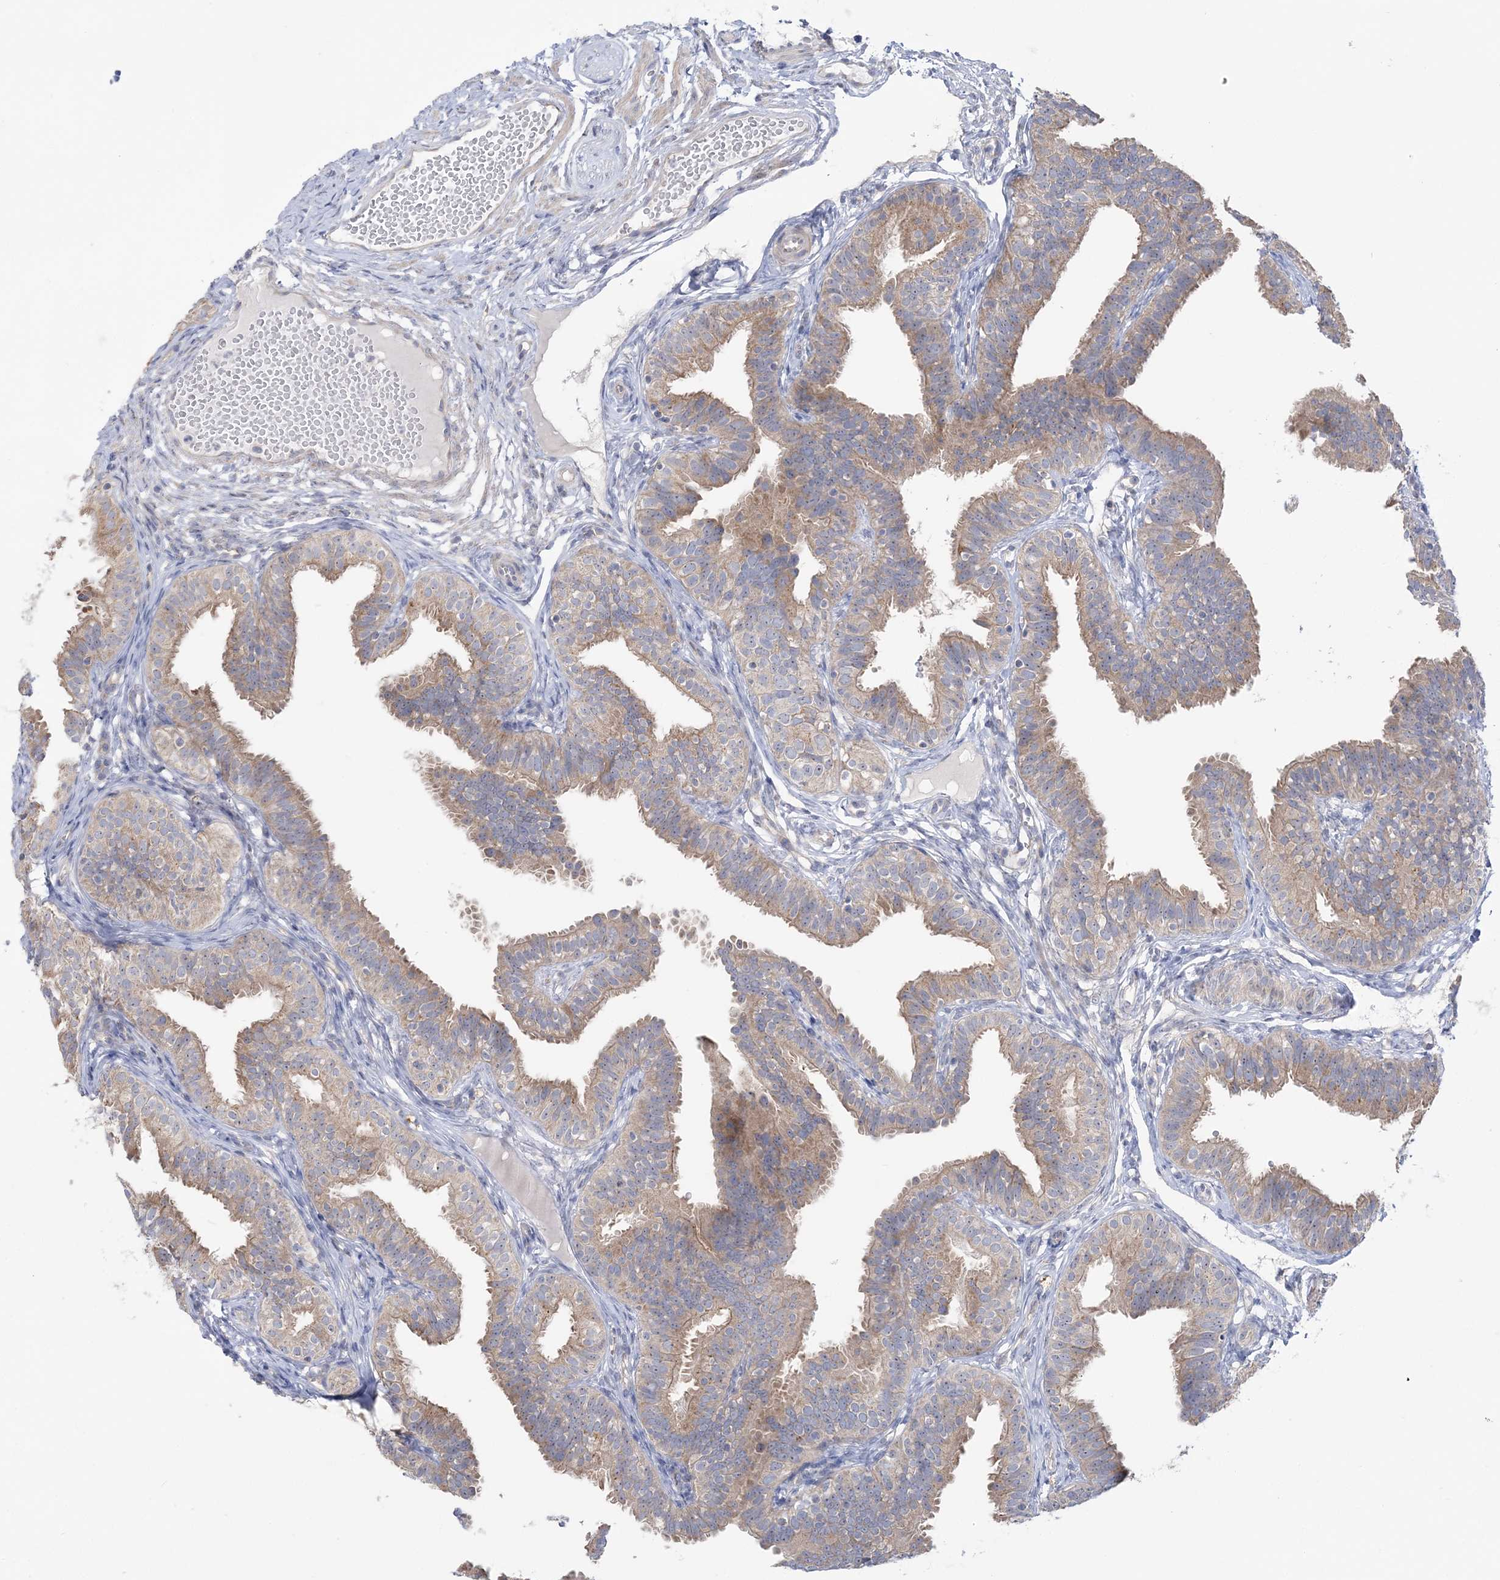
{"staining": {"intensity": "moderate", "quantity": ">75%", "location": "cytoplasmic/membranous"}, "tissue": "fallopian tube", "cell_type": "Glandular cells", "image_type": "normal", "snomed": [{"axis": "morphology", "description": "Normal tissue, NOS"}, {"axis": "topography", "description": "Fallopian tube"}], "caption": "Immunohistochemical staining of benign fallopian tube displays medium levels of moderate cytoplasmic/membranous positivity in about >75% of glandular cells.", "gene": "MMADHC", "patient": {"sex": "female", "age": 35}}